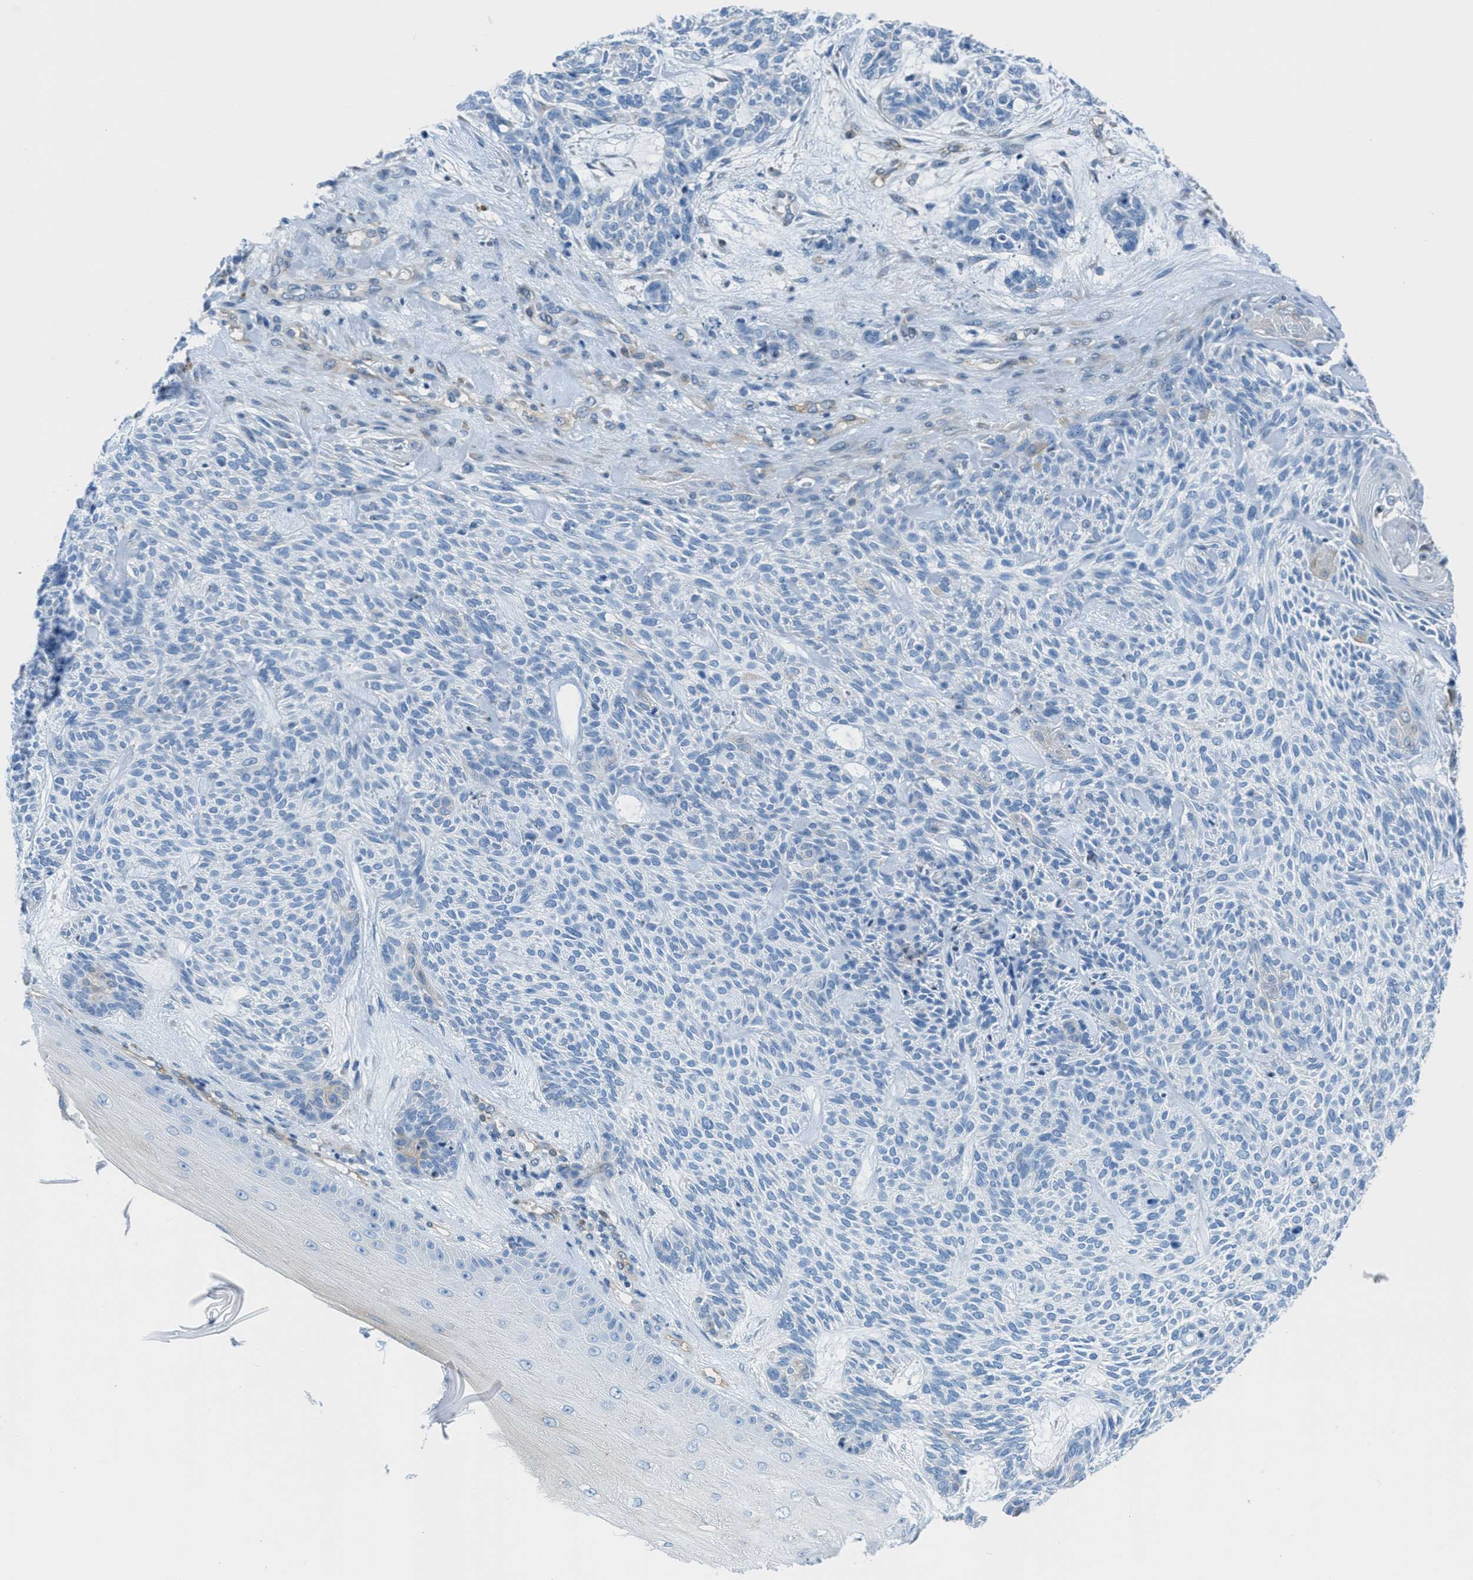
{"staining": {"intensity": "weak", "quantity": "<25%", "location": "cytoplasmic/membranous"}, "tissue": "skin cancer", "cell_type": "Tumor cells", "image_type": "cancer", "snomed": [{"axis": "morphology", "description": "Basal cell carcinoma"}, {"axis": "topography", "description": "Skin"}], "caption": "This is an IHC image of human basal cell carcinoma (skin). There is no staining in tumor cells.", "gene": "MAPRE2", "patient": {"sex": "male", "age": 55}}